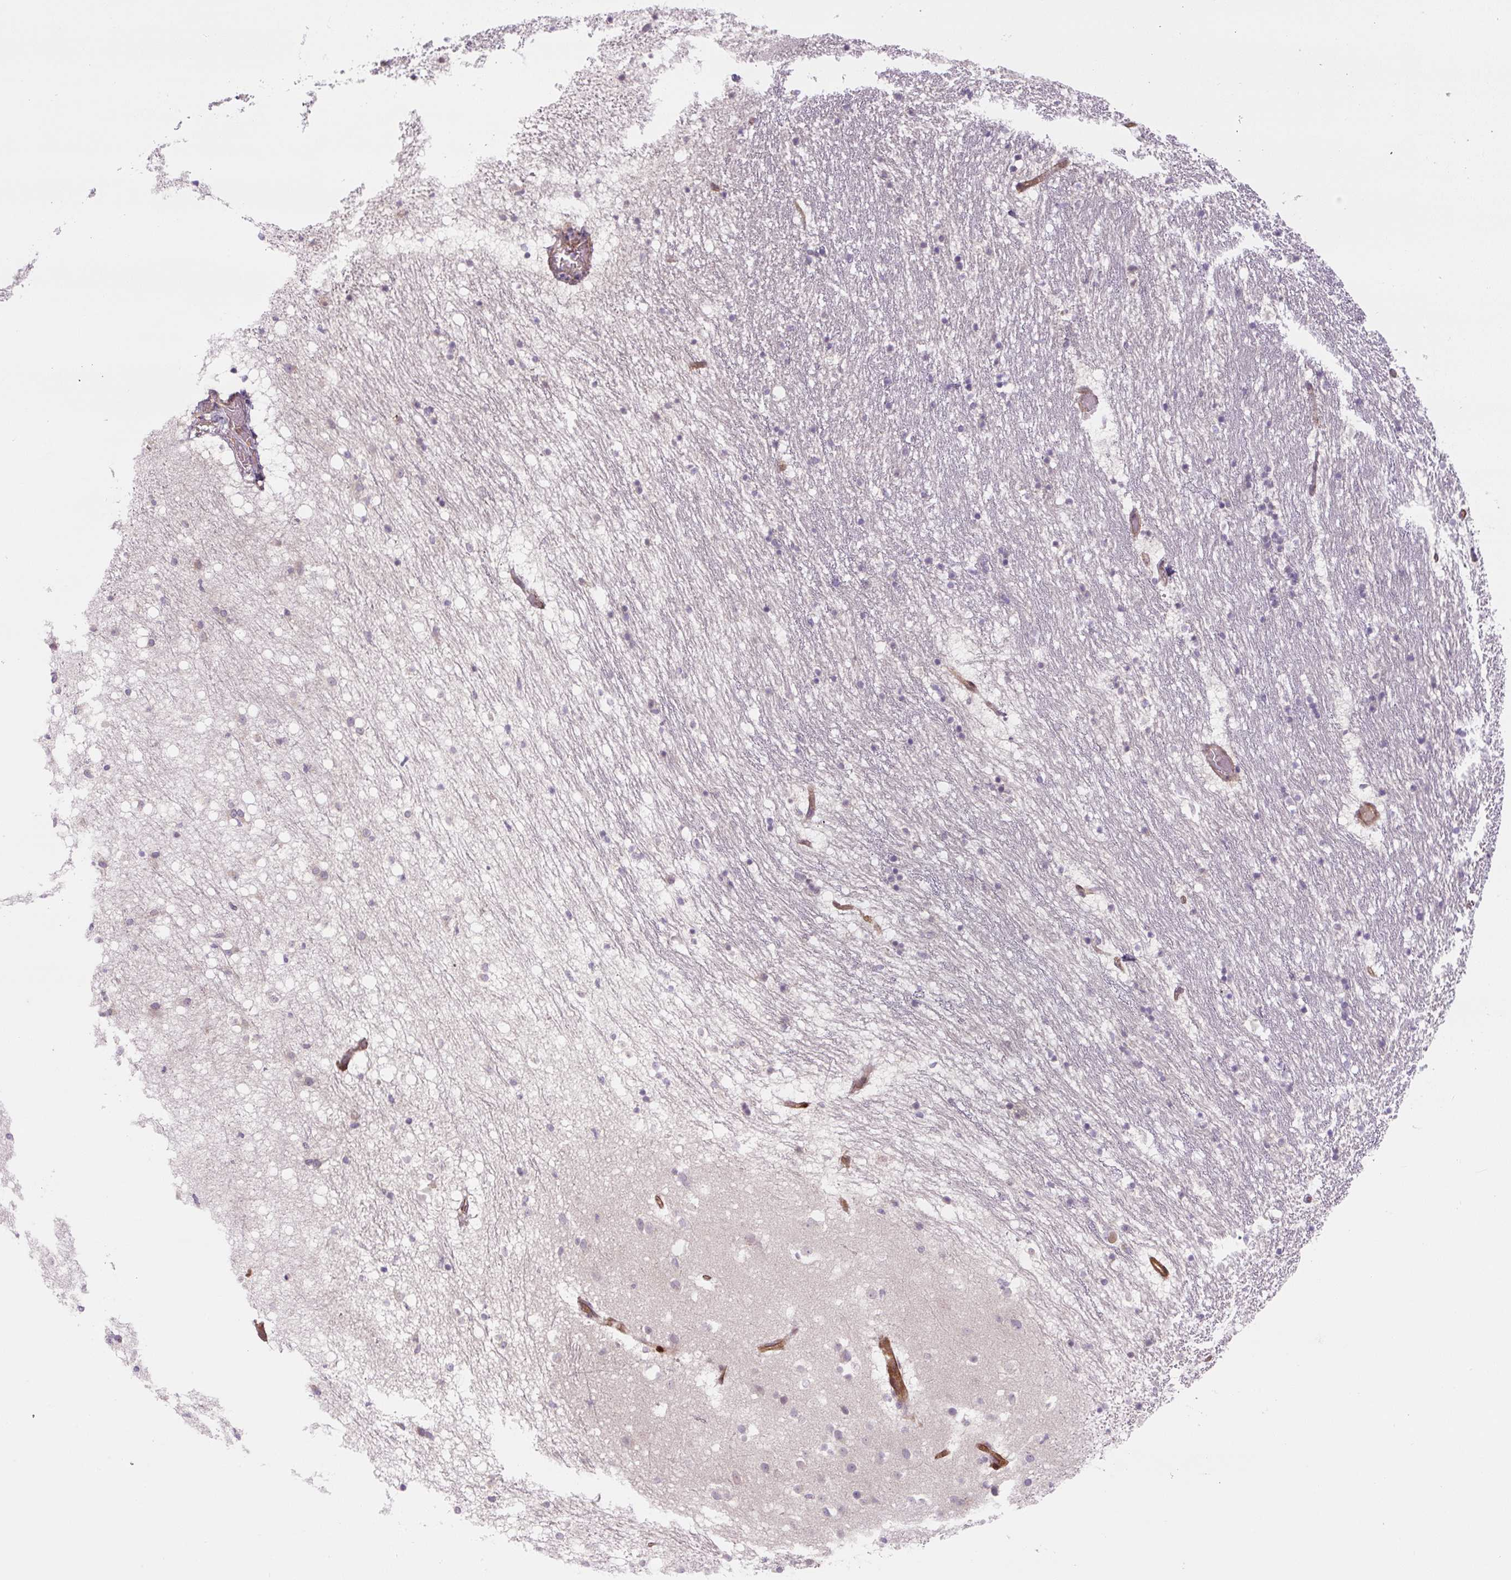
{"staining": {"intensity": "moderate", "quantity": "<25%", "location": "cytoplasmic/membranous"}, "tissue": "caudate", "cell_type": "Glial cells", "image_type": "normal", "snomed": [{"axis": "morphology", "description": "Normal tissue, NOS"}, {"axis": "topography", "description": "Lateral ventricle wall"}], "caption": "Immunohistochemical staining of unremarkable caudate displays low levels of moderate cytoplasmic/membranous expression in about <25% of glial cells. Nuclei are stained in blue.", "gene": "RASA1", "patient": {"sex": "male", "age": 37}}